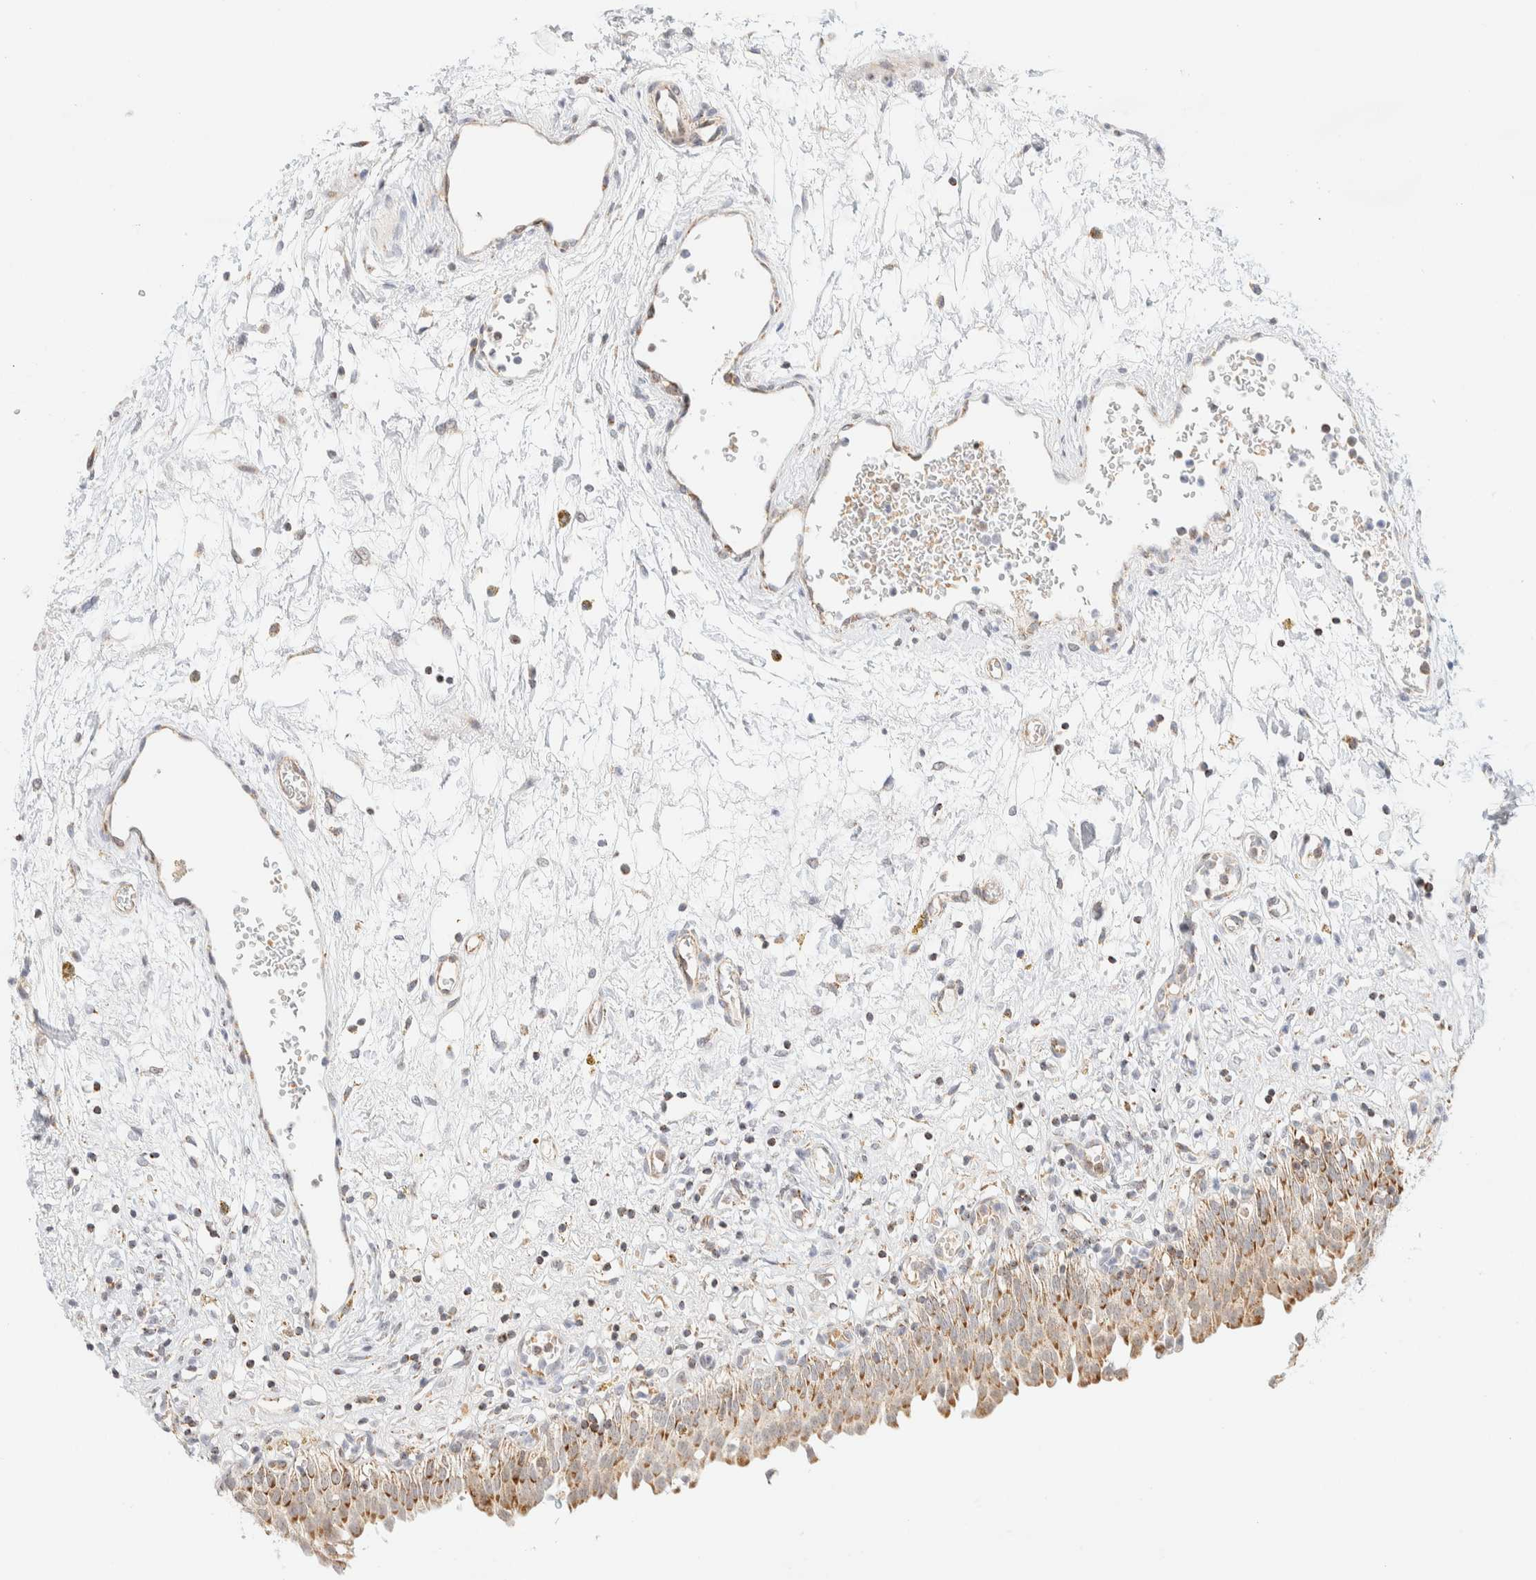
{"staining": {"intensity": "moderate", "quantity": ">75%", "location": "cytoplasmic/membranous"}, "tissue": "urinary bladder", "cell_type": "Urothelial cells", "image_type": "normal", "snomed": [{"axis": "morphology", "description": "Urothelial carcinoma, High grade"}, {"axis": "topography", "description": "Urinary bladder"}], "caption": "Unremarkable urinary bladder shows moderate cytoplasmic/membranous positivity in about >75% of urothelial cells.", "gene": "PPM1K", "patient": {"sex": "male", "age": 46}}